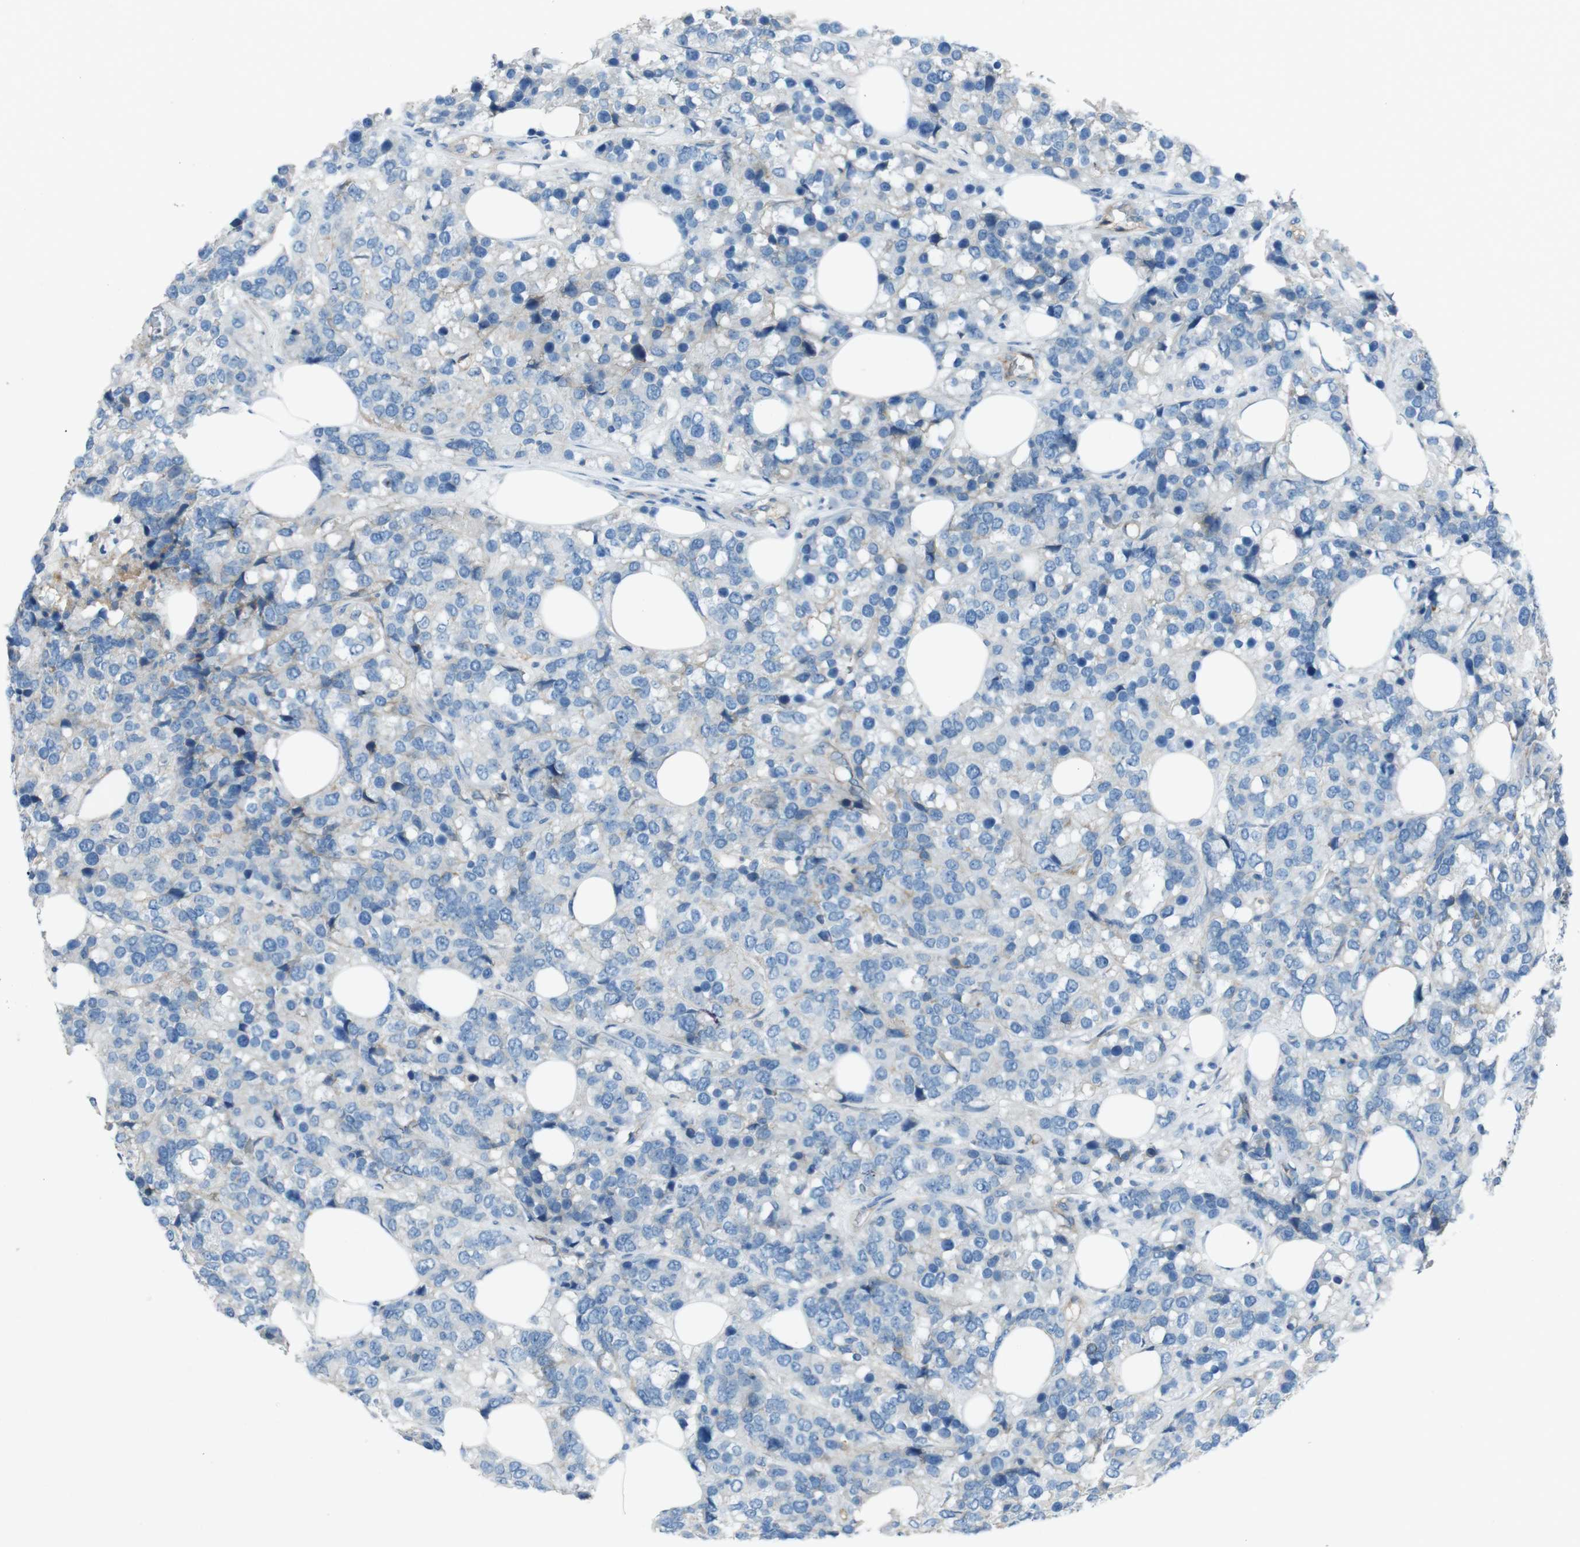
{"staining": {"intensity": "negative", "quantity": "none", "location": "none"}, "tissue": "breast cancer", "cell_type": "Tumor cells", "image_type": "cancer", "snomed": [{"axis": "morphology", "description": "Lobular carcinoma"}, {"axis": "topography", "description": "Breast"}], "caption": "DAB immunohistochemical staining of lobular carcinoma (breast) shows no significant staining in tumor cells.", "gene": "PVR", "patient": {"sex": "female", "age": 59}}